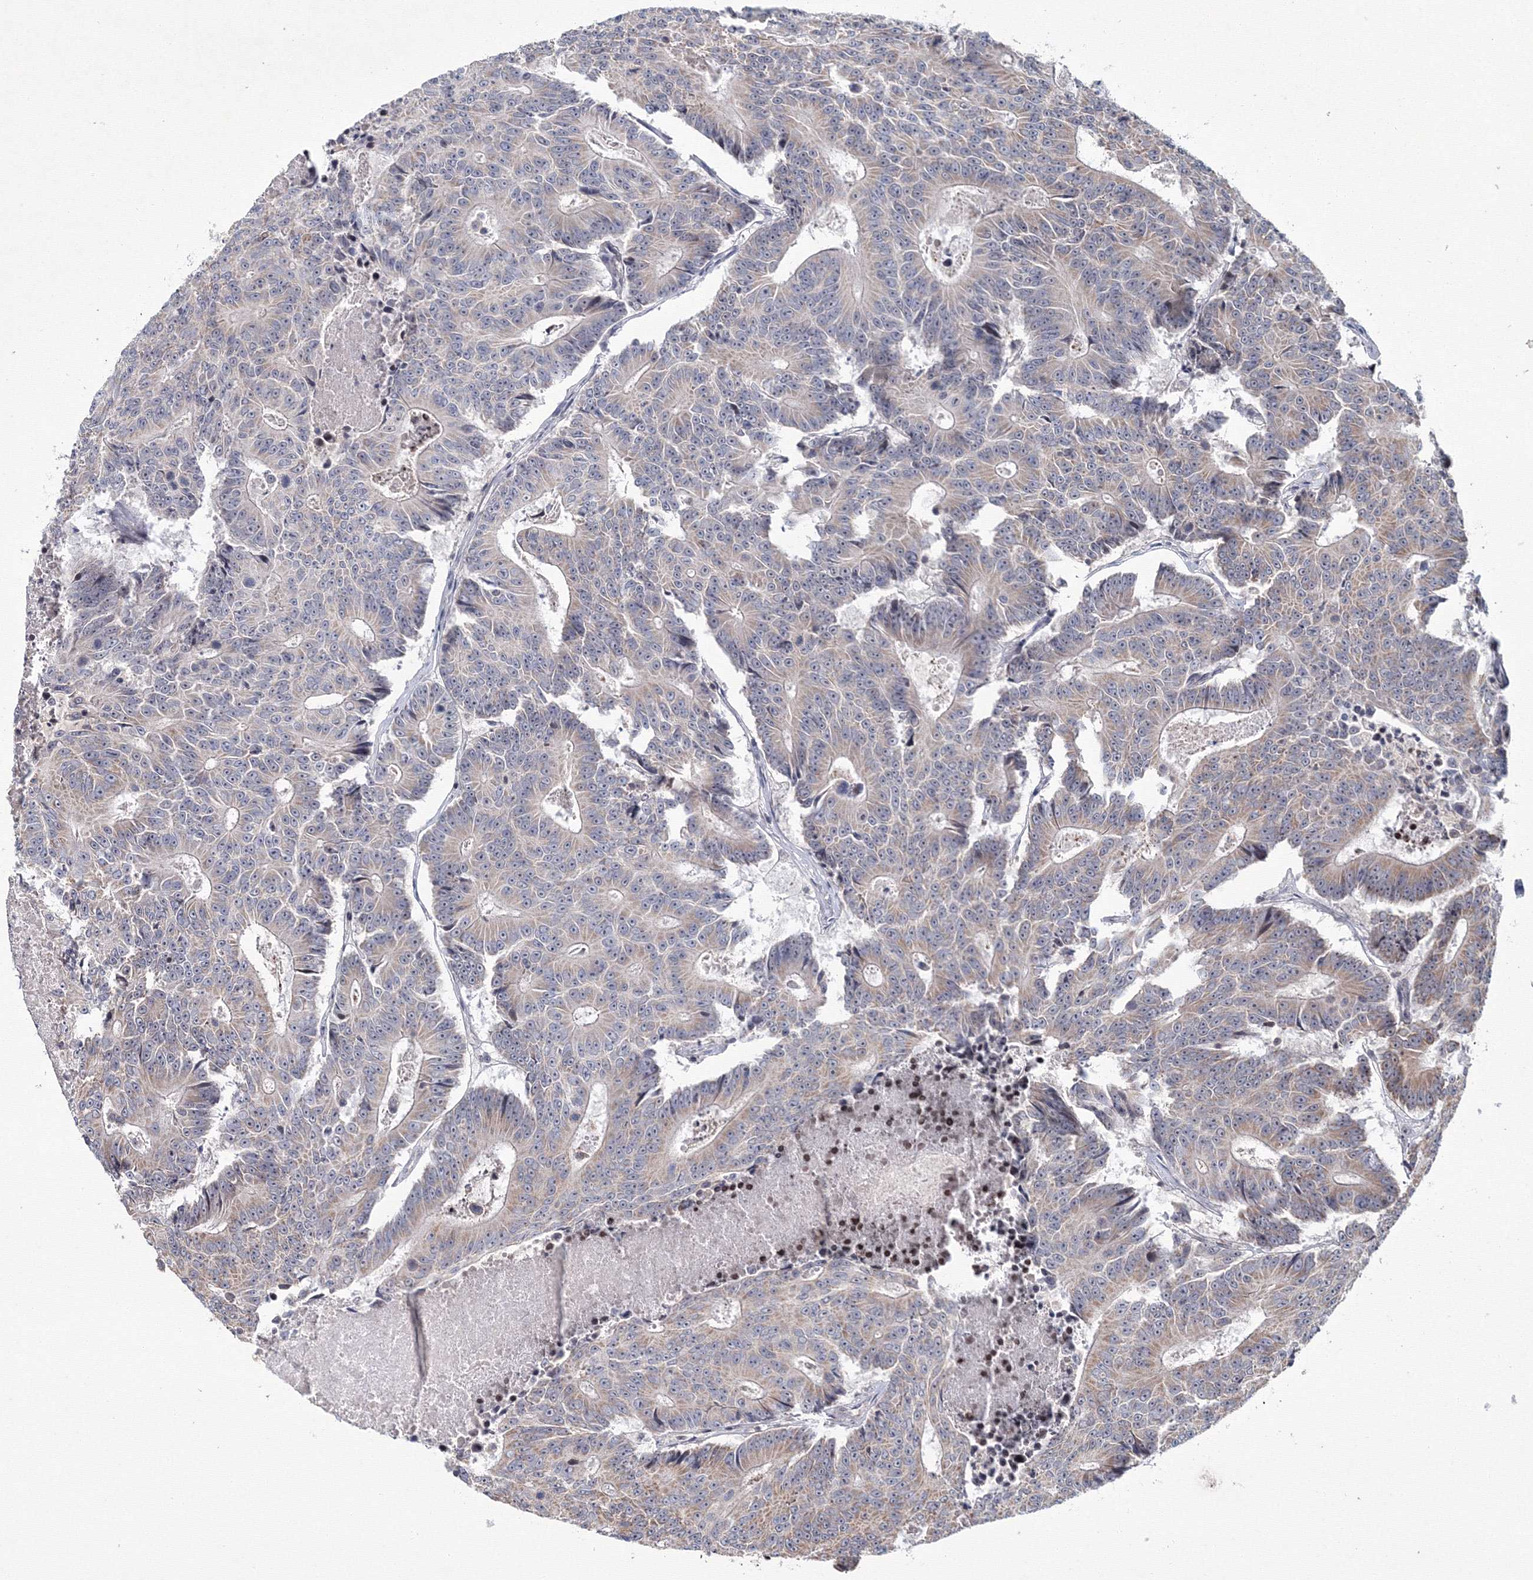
{"staining": {"intensity": "weak", "quantity": "<25%", "location": "cytoplasmic/membranous"}, "tissue": "colorectal cancer", "cell_type": "Tumor cells", "image_type": "cancer", "snomed": [{"axis": "morphology", "description": "Adenocarcinoma, NOS"}, {"axis": "topography", "description": "Colon"}], "caption": "Immunohistochemistry histopathology image of neoplastic tissue: human colorectal cancer stained with DAB exhibits no significant protein expression in tumor cells. (Immunohistochemistry, brightfield microscopy, high magnification).", "gene": "MKRN2", "patient": {"sex": "male", "age": 83}}